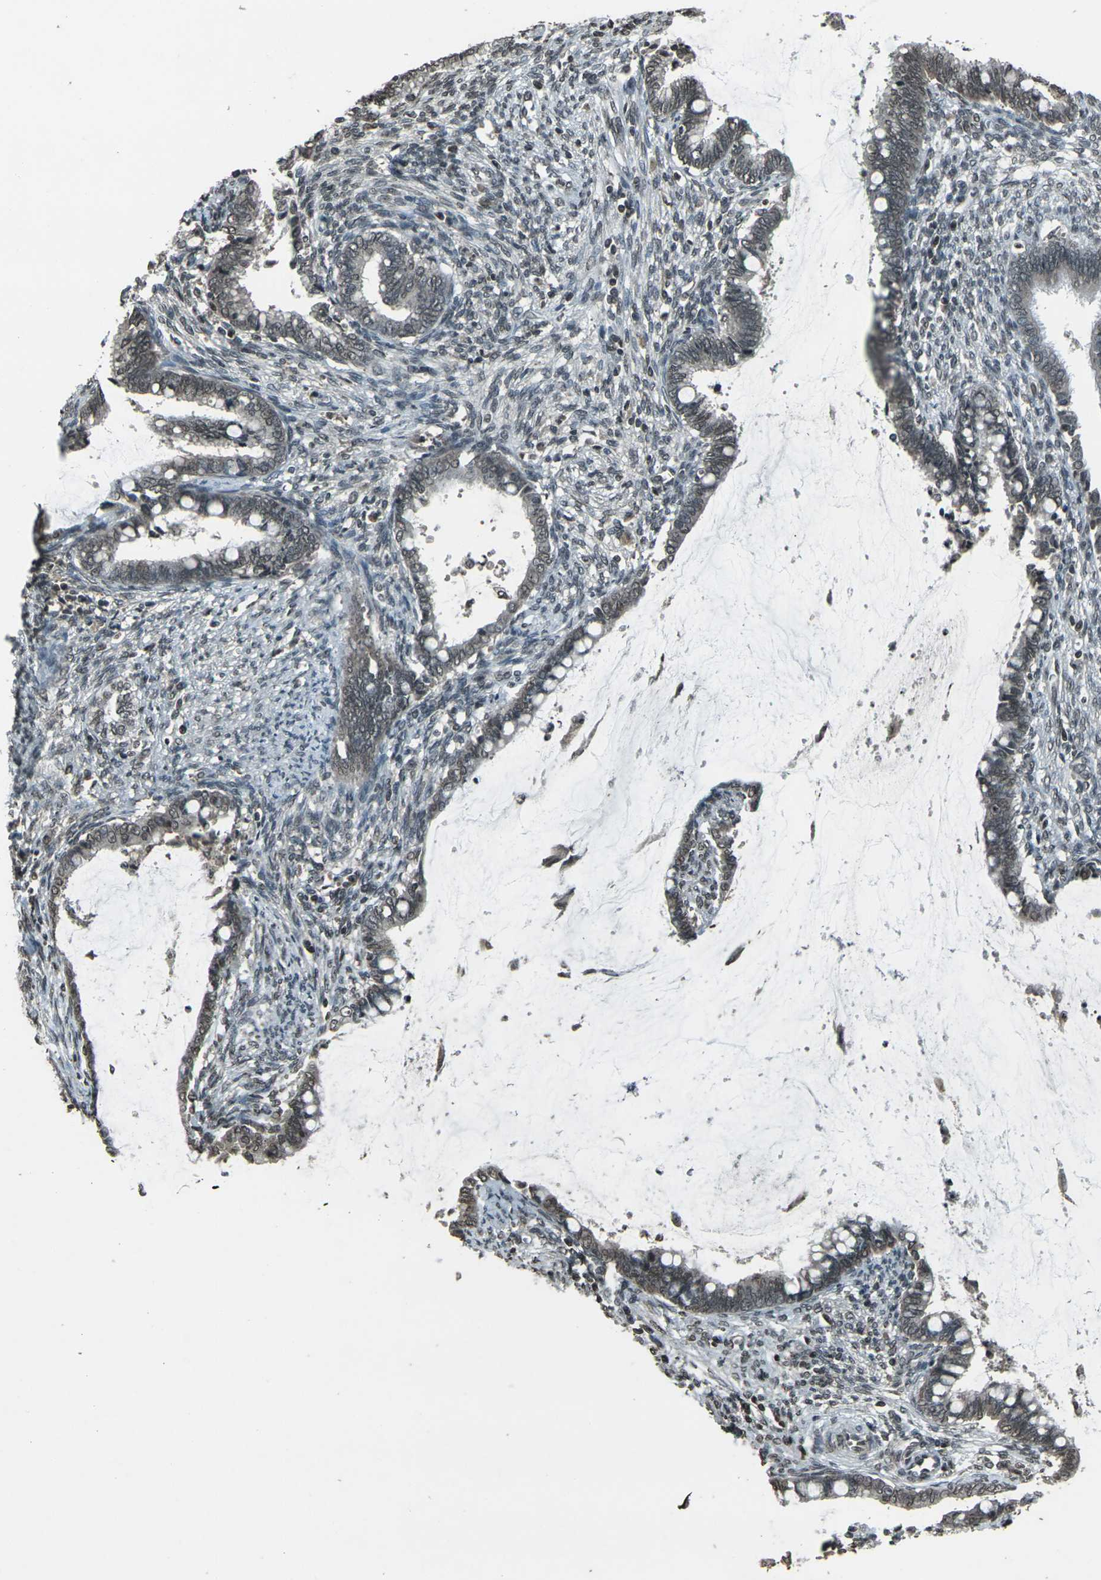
{"staining": {"intensity": "weak", "quantity": "25%-75%", "location": "cytoplasmic/membranous,nuclear"}, "tissue": "cervical cancer", "cell_type": "Tumor cells", "image_type": "cancer", "snomed": [{"axis": "morphology", "description": "Adenocarcinoma, NOS"}, {"axis": "topography", "description": "Cervix"}], "caption": "Protein staining reveals weak cytoplasmic/membranous and nuclear staining in about 25%-75% of tumor cells in cervical cancer.", "gene": "PRPF8", "patient": {"sex": "female", "age": 44}}